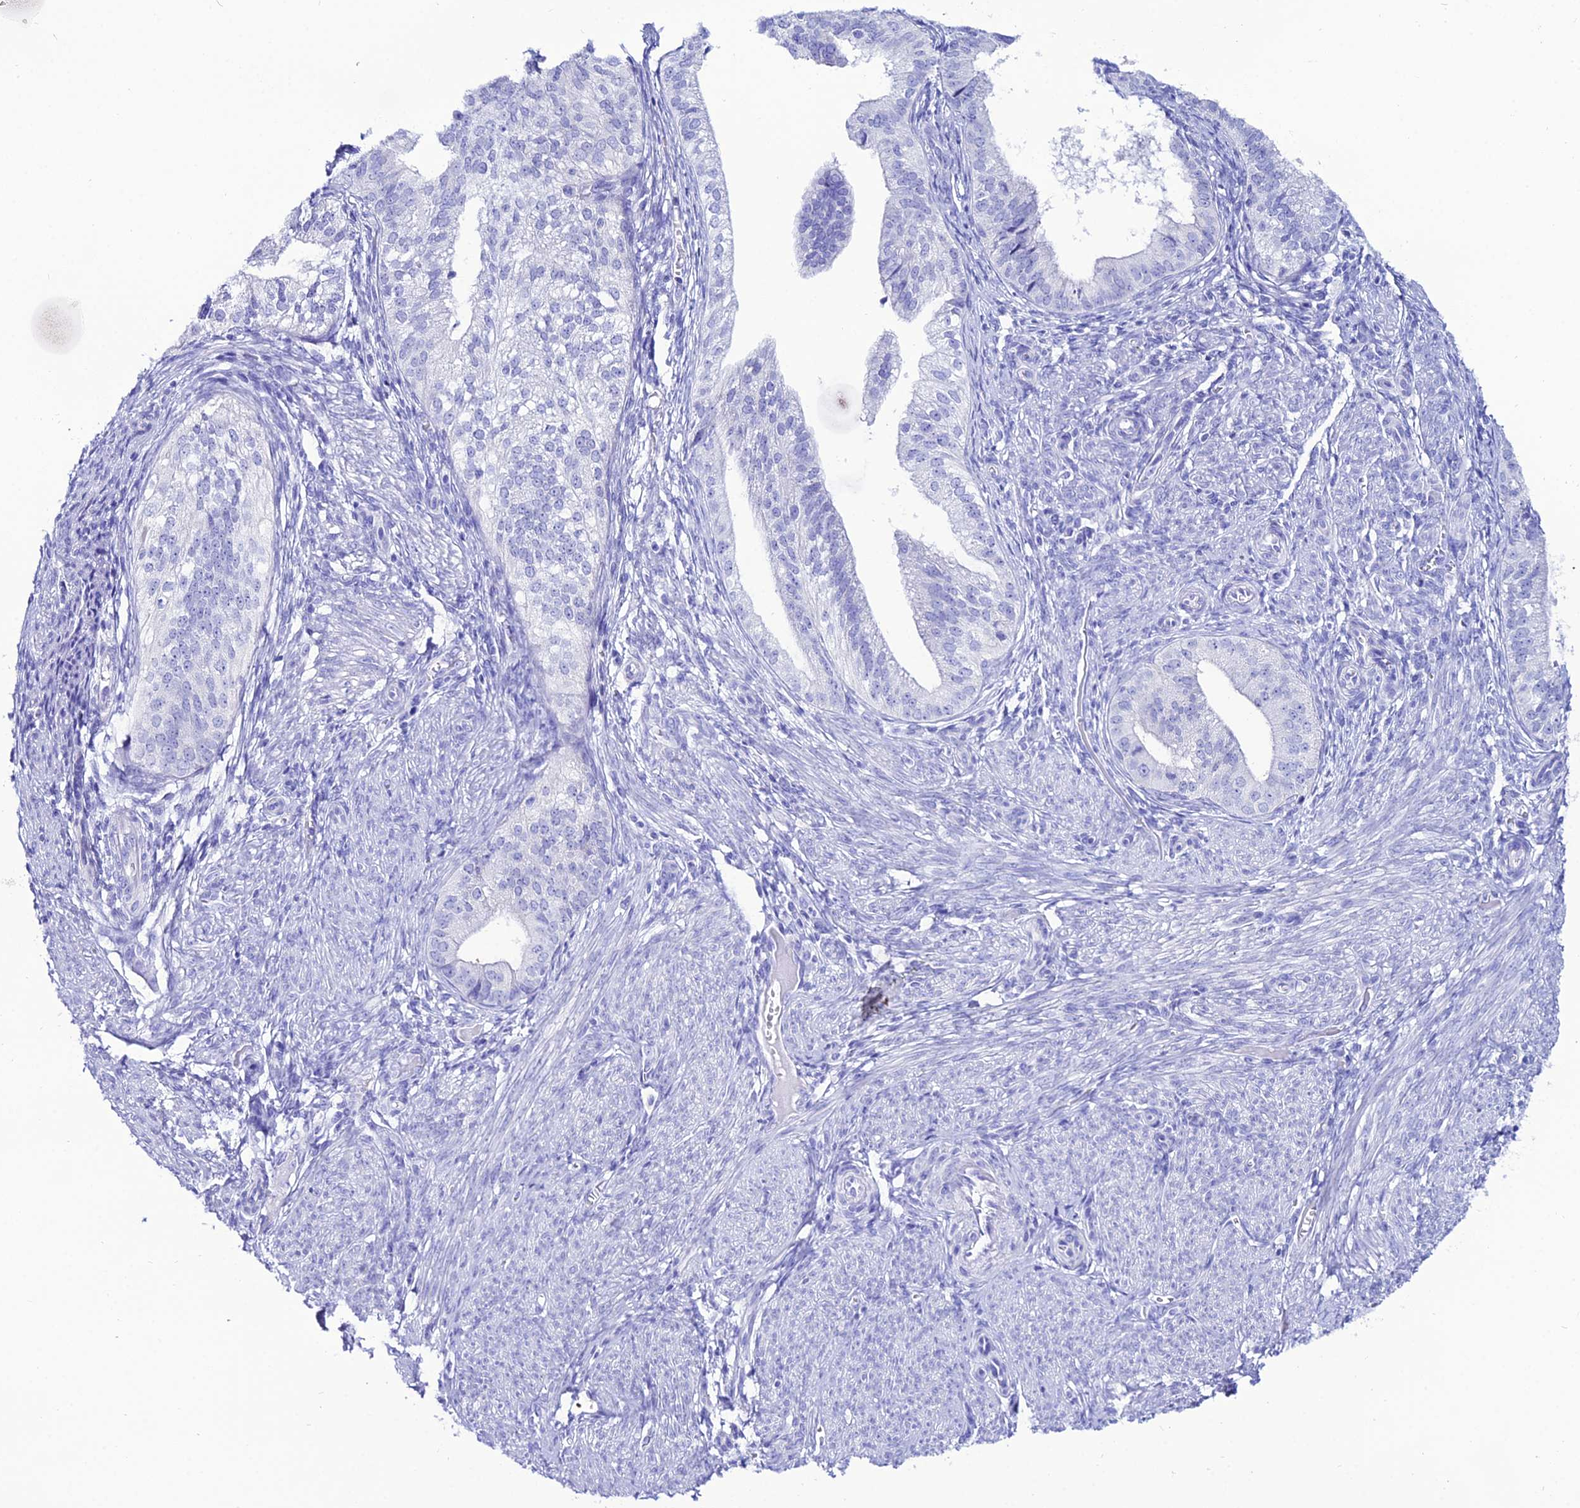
{"staining": {"intensity": "negative", "quantity": "none", "location": "none"}, "tissue": "endometrial cancer", "cell_type": "Tumor cells", "image_type": "cancer", "snomed": [{"axis": "morphology", "description": "Adenocarcinoma, NOS"}, {"axis": "topography", "description": "Endometrium"}], "caption": "This image is of endometrial adenocarcinoma stained with immunohistochemistry to label a protein in brown with the nuclei are counter-stained blue. There is no positivity in tumor cells.", "gene": "OR4D5", "patient": {"sex": "female", "age": 50}}